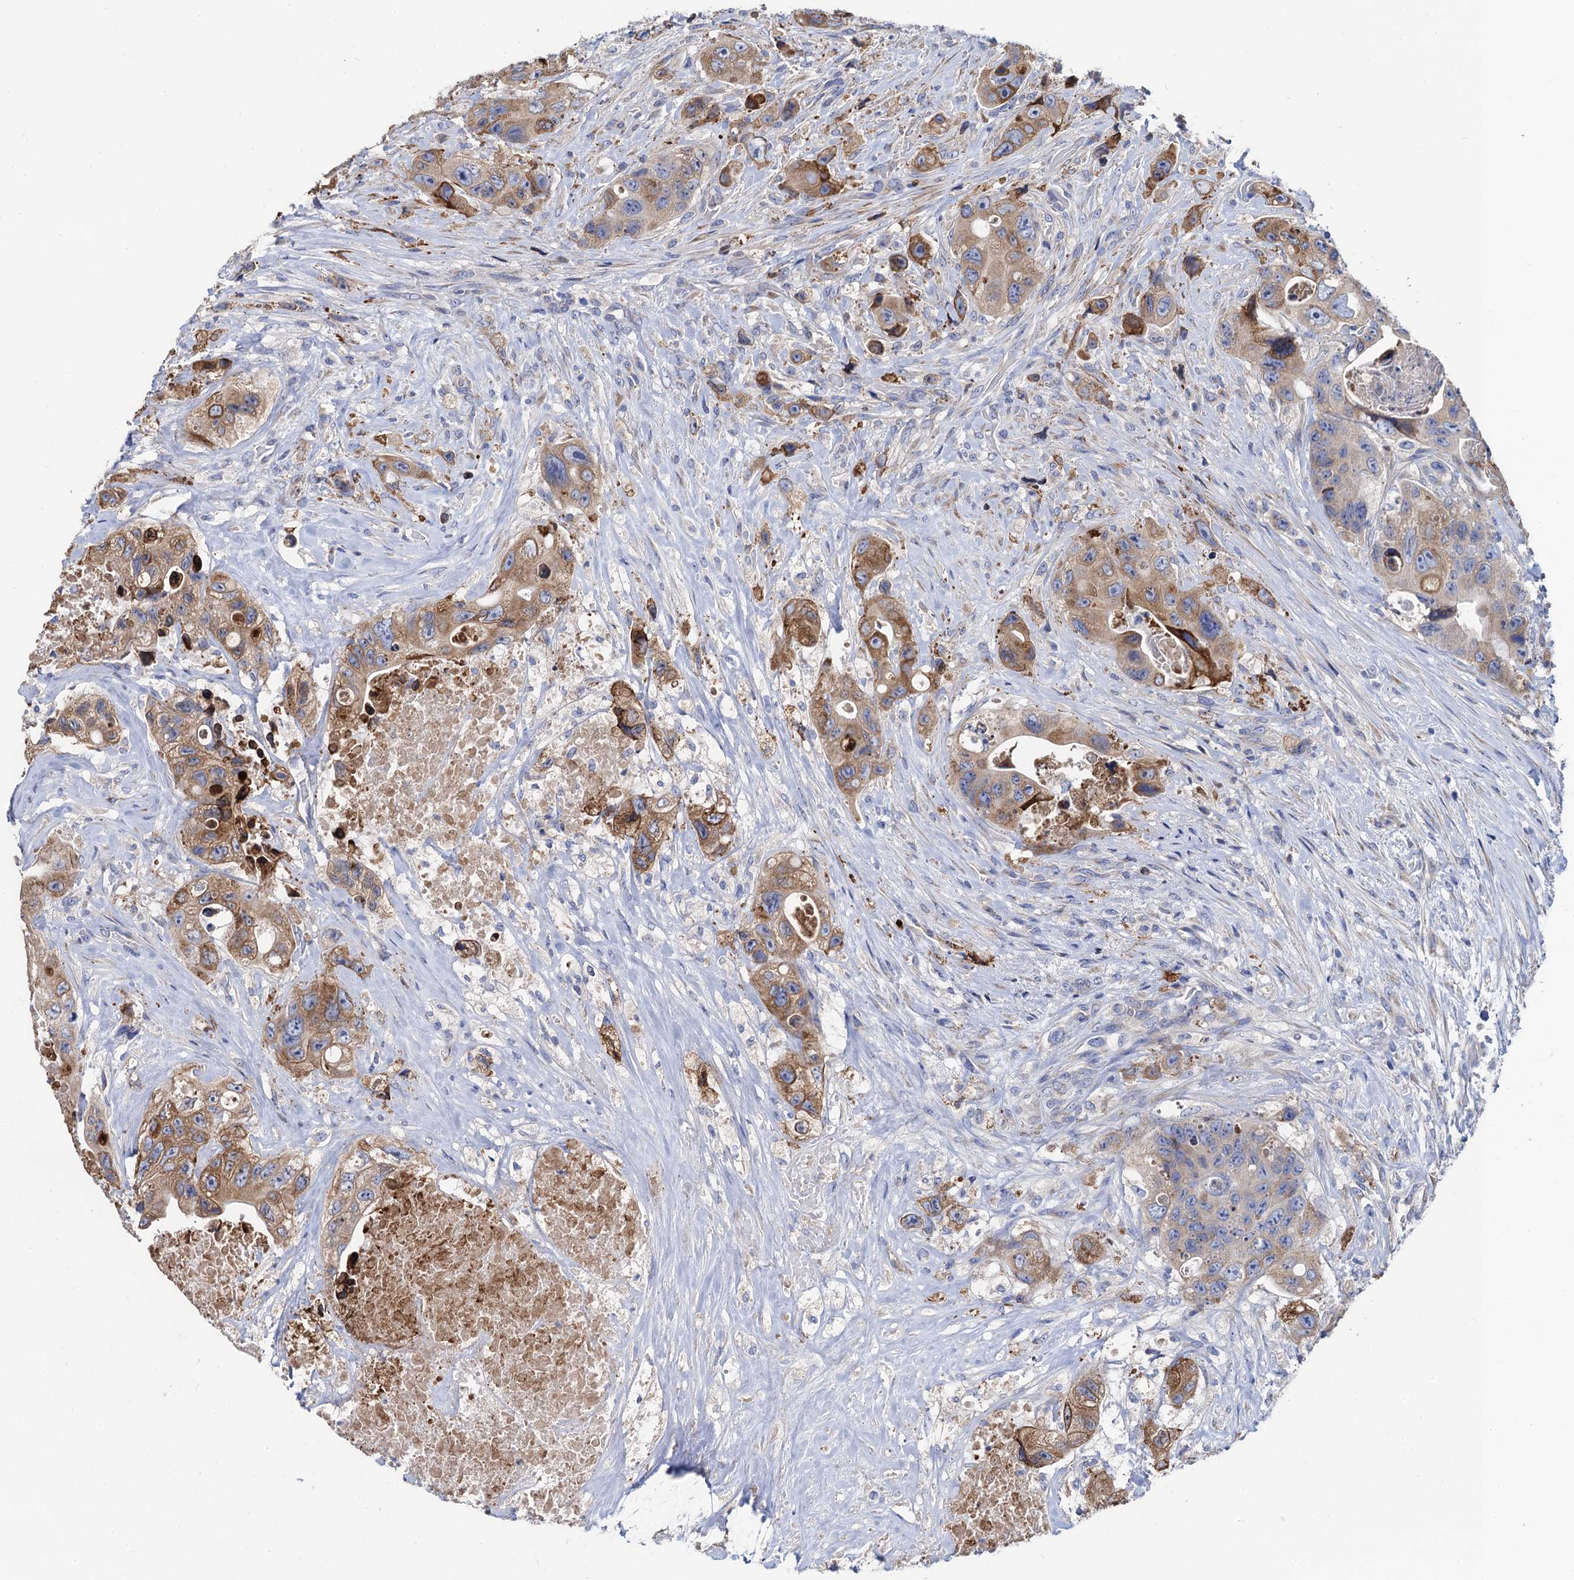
{"staining": {"intensity": "moderate", "quantity": ">75%", "location": "cytoplasmic/membranous"}, "tissue": "colorectal cancer", "cell_type": "Tumor cells", "image_type": "cancer", "snomed": [{"axis": "morphology", "description": "Adenocarcinoma, NOS"}, {"axis": "topography", "description": "Colon"}], "caption": "Colorectal cancer (adenocarcinoma) stained with a brown dye reveals moderate cytoplasmic/membranous positive staining in approximately >75% of tumor cells.", "gene": "FREM3", "patient": {"sex": "female", "age": 46}}